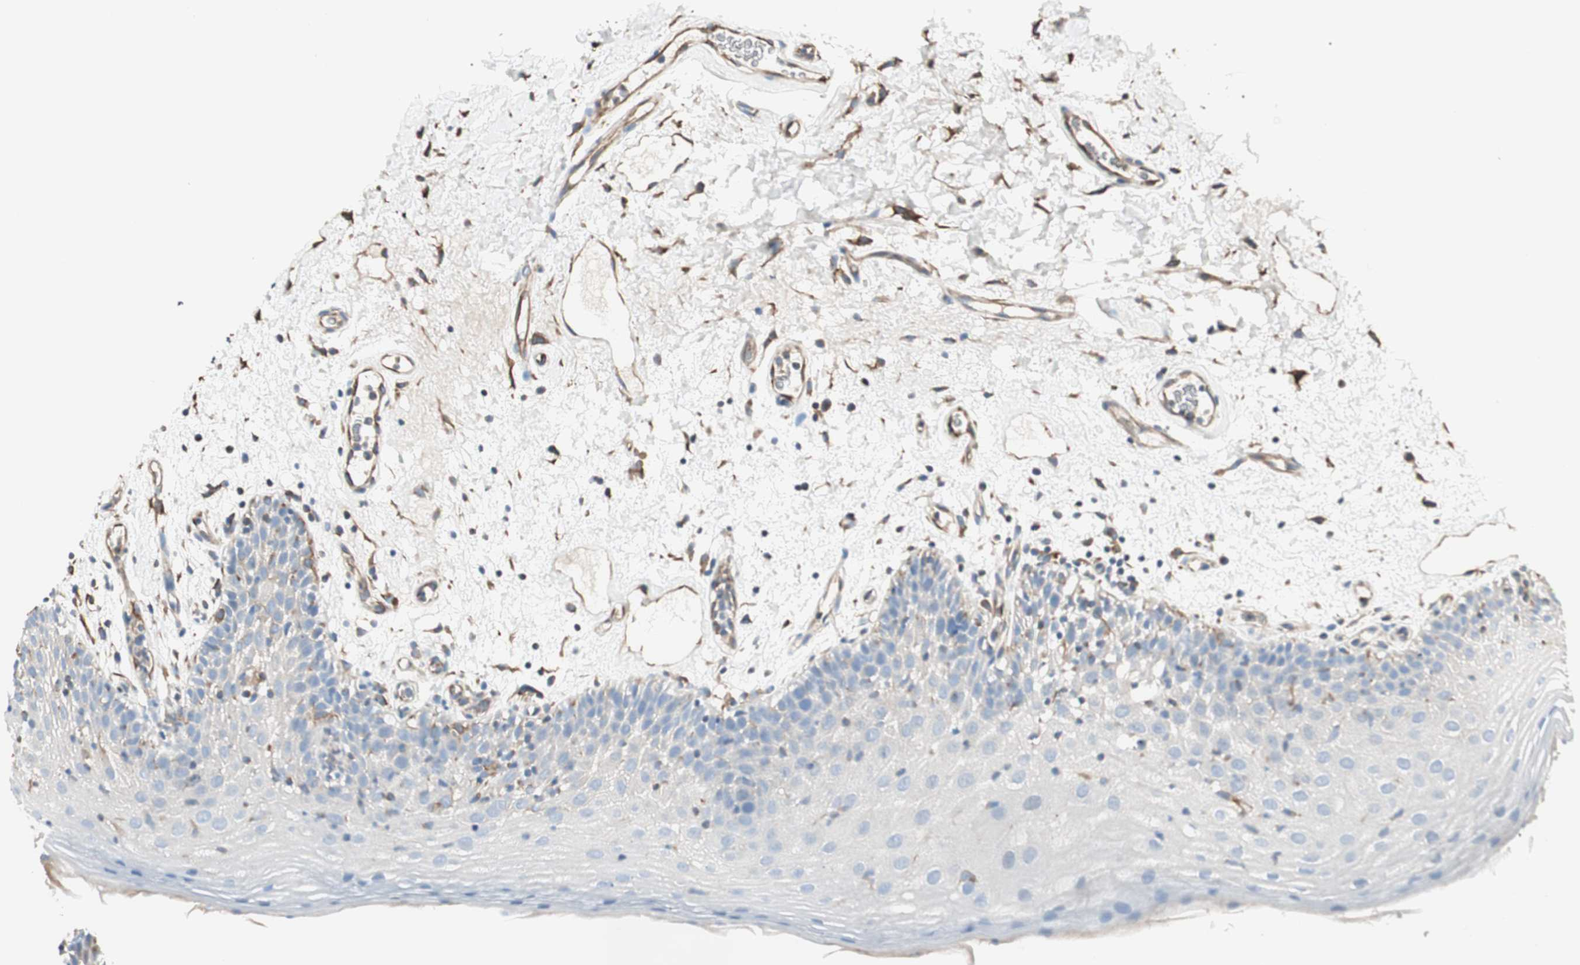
{"staining": {"intensity": "negative", "quantity": "none", "location": "none"}, "tissue": "oral mucosa", "cell_type": "Squamous epithelial cells", "image_type": "normal", "snomed": [{"axis": "morphology", "description": "Normal tissue, NOS"}, {"axis": "morphology", "description": "Squamous cell carcinoma, NOS"}, {"axis": "topography", "description": "Skeletal muscle"}, {"axis": "topography", "description": "Oral tissue"}, {"axis": "topography", "description": "Head-Neck"}], "caption": "Oral mucosa stained for a protein using immunohistochemistry (IHC) displays no positivity squamous epithelial cells.", "gene": "SRCIN1", "patient": {"sex": "male", "age": 71}}